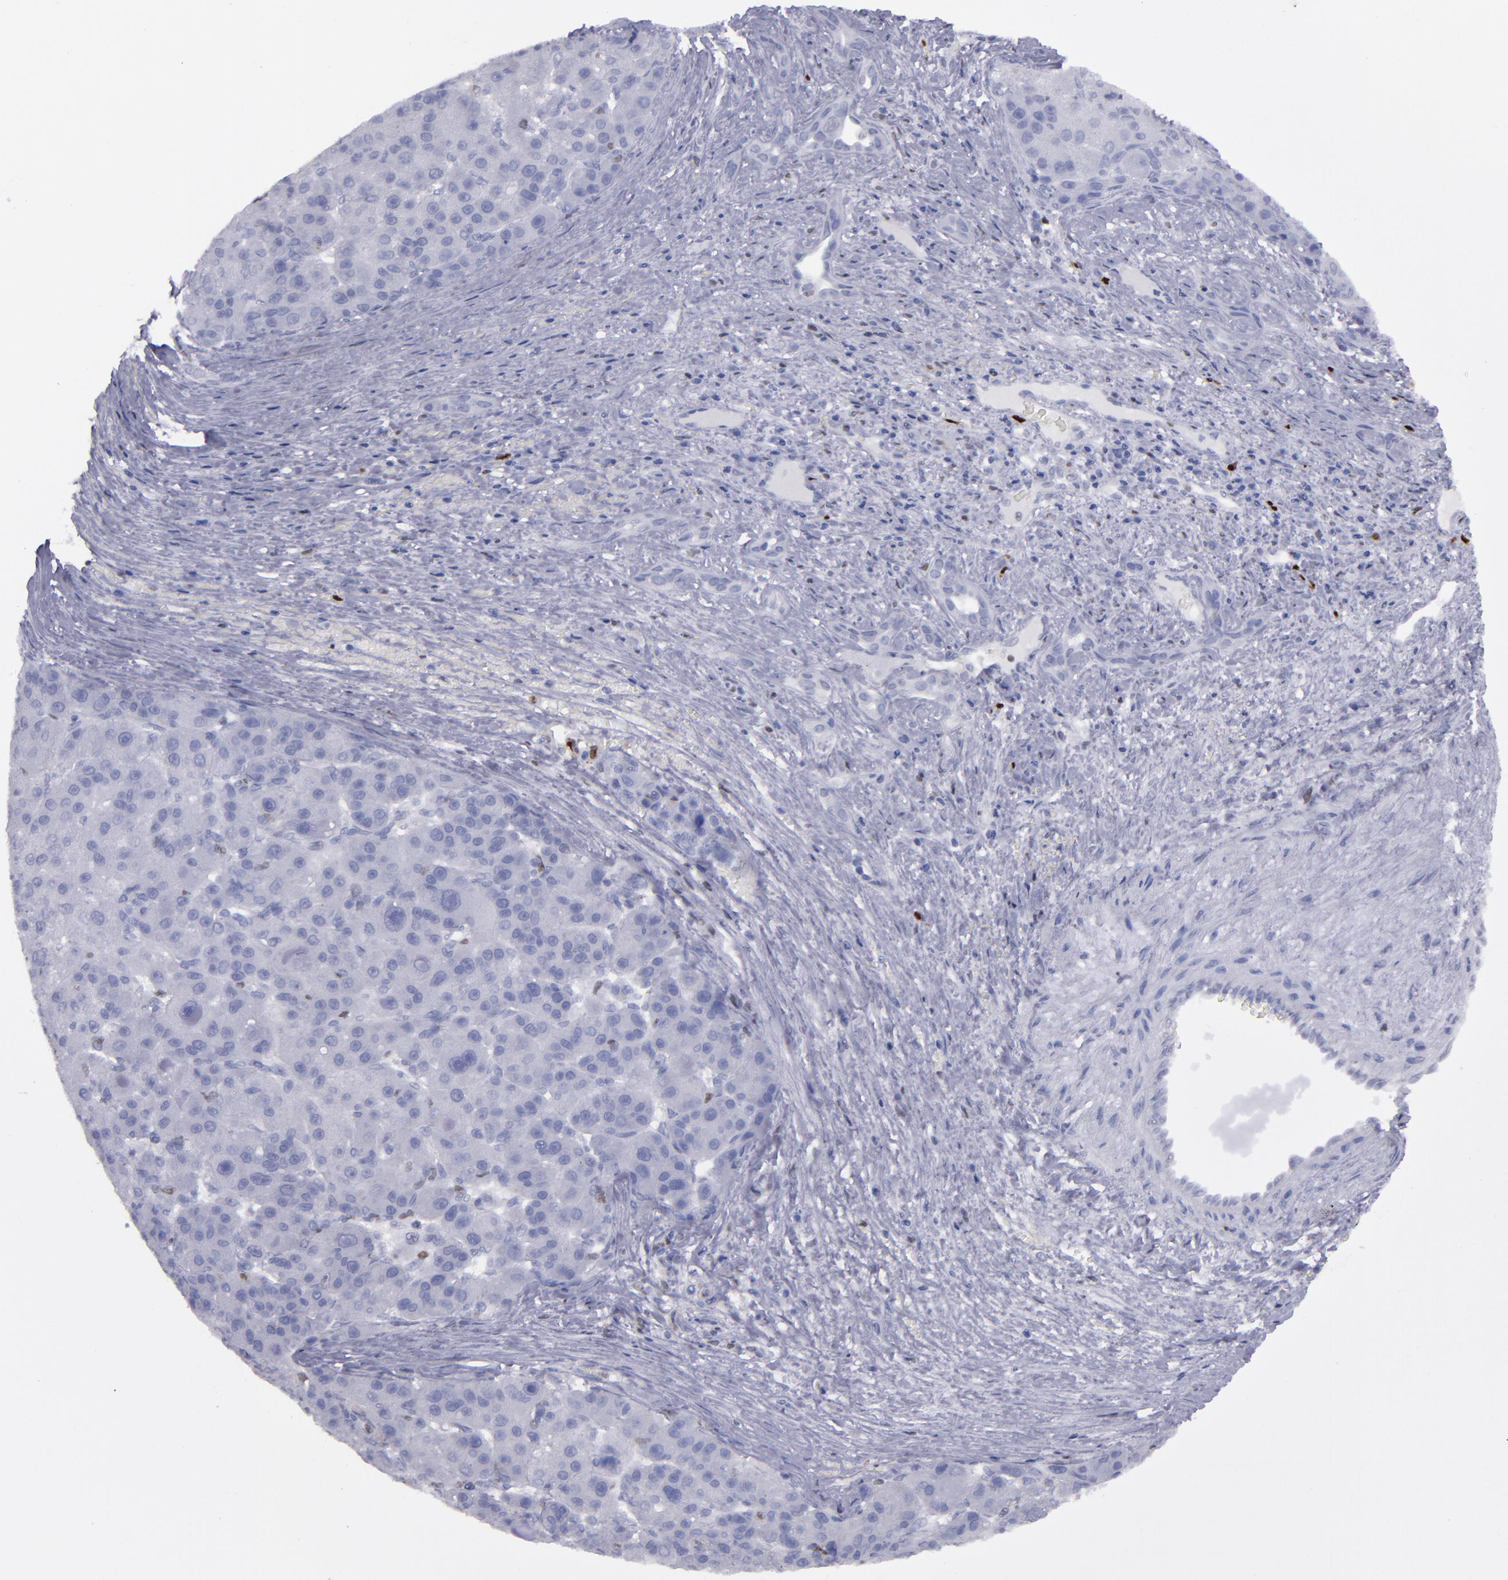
{"staining": {"intensity": "negative", "quantity": "none", "location": "none"}, "tissue": "liver cancer", "cell_type": "Tumor cells", "image_type": "cancer", "snomed": [{"axis": "morphology", "description": "Carcinoma, Hepatocellular, NOS"}, {"axis": "topography", "description": "Liver"}], "caption": "Image shows no protein staining in tumor cells of liver cancer tissue. The staining was performed using DAB (3,3'-diaminobenzidine) to visualize the protein expression in brown, while the nuclei were stained in blue with hematoxylin (Magnification: 20x).", "gene": "IRF8", "patient": {"sex": "male", "age": 76}}